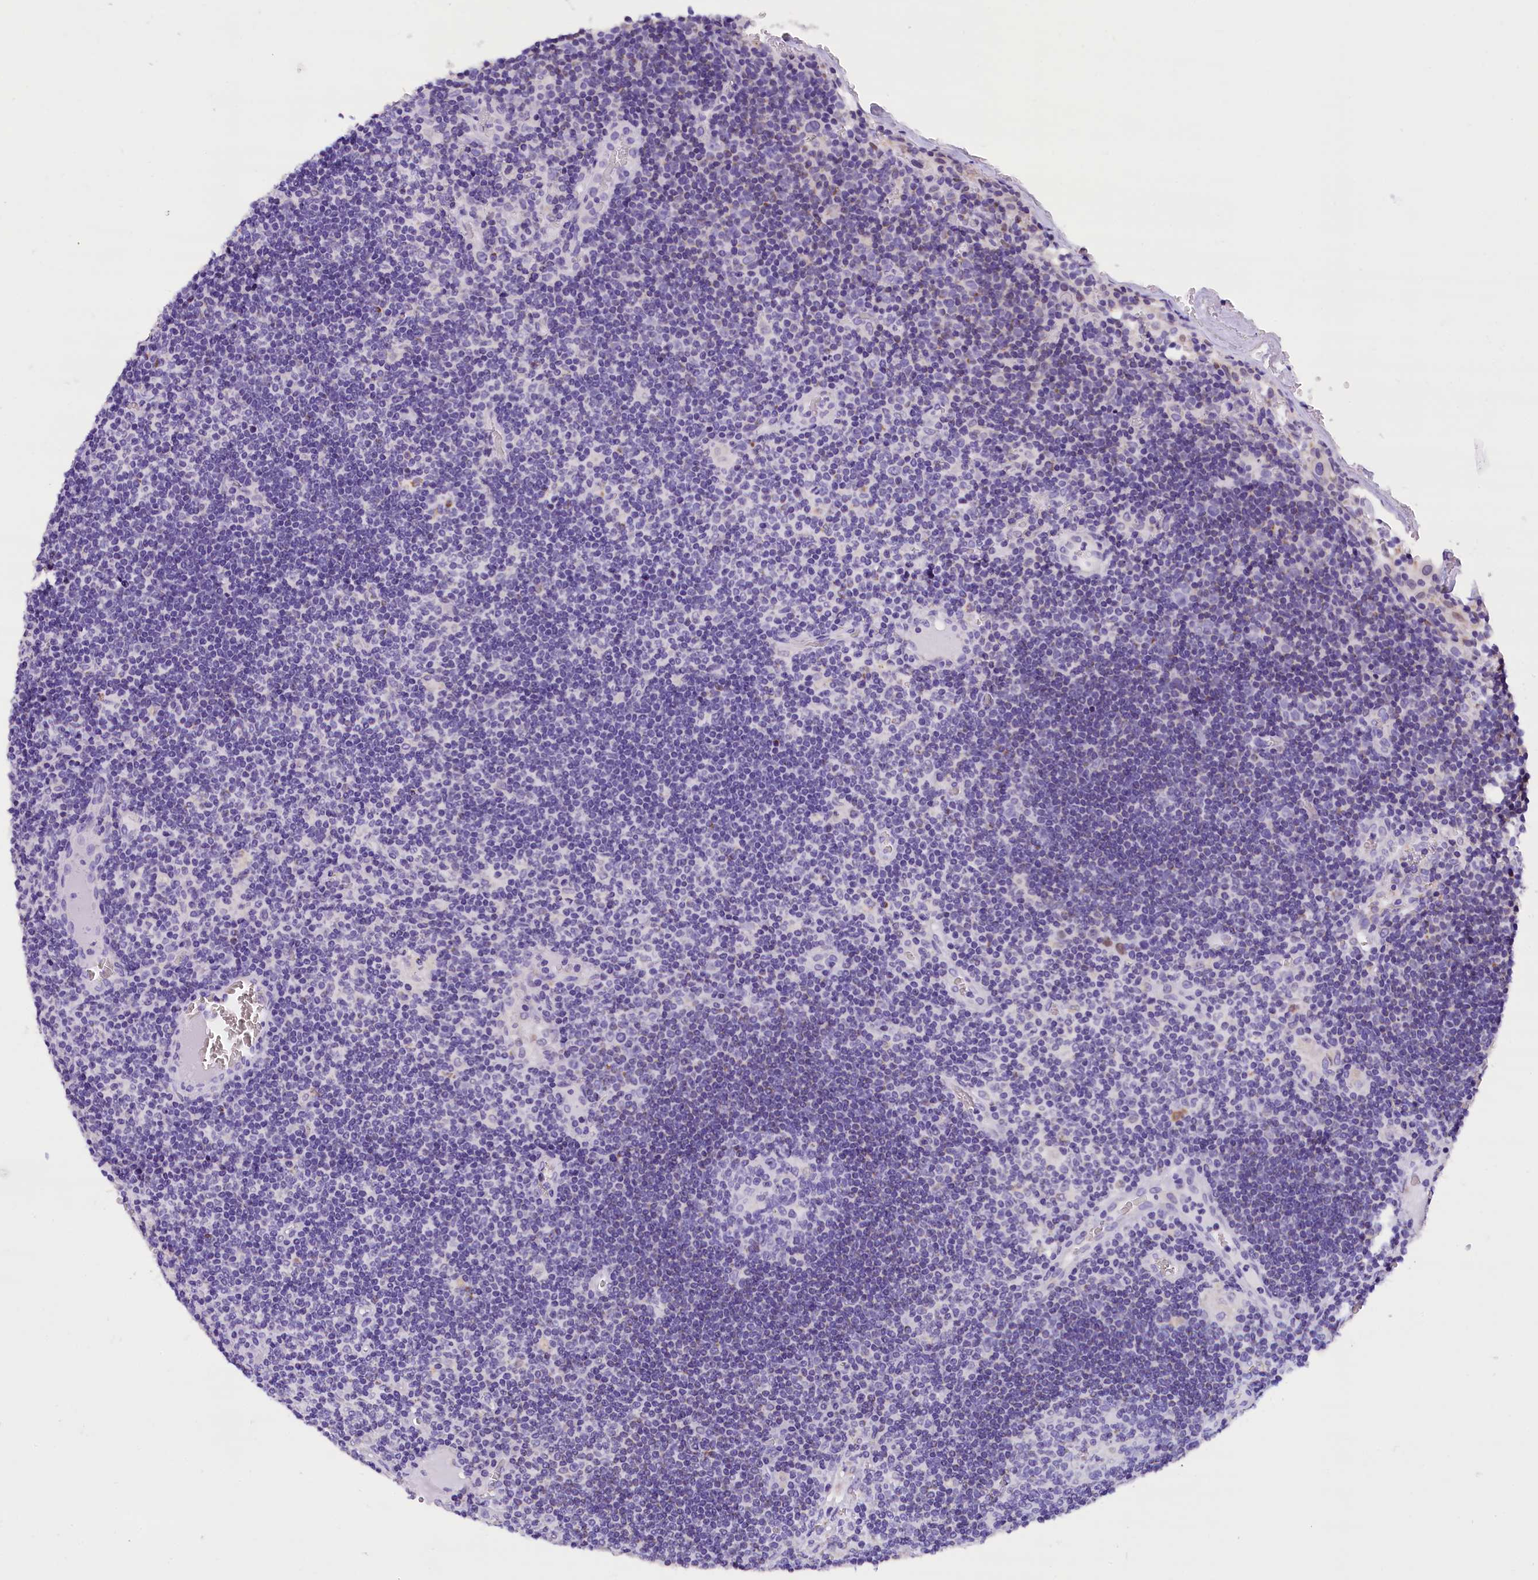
{"staining": {"intensity": "negative", "quantity": "none", "location": "none"}, "tissue": "lymph node", "cell_type": "Germinal center cells", "image_type": "normal", "snomed": [{"axis": "morphology", "description": "Normal tissue, NOS"}, {"axis": "topography", "description": "Lymph node"}], "caption": "A high-resolution image shows immunohistochemistry (IHC) staining of benign lymph node, which demonstrates no significant positivity in germinal center cells.", "gene": "ABAT", "patient": {"sex": "female", "age": 73}}